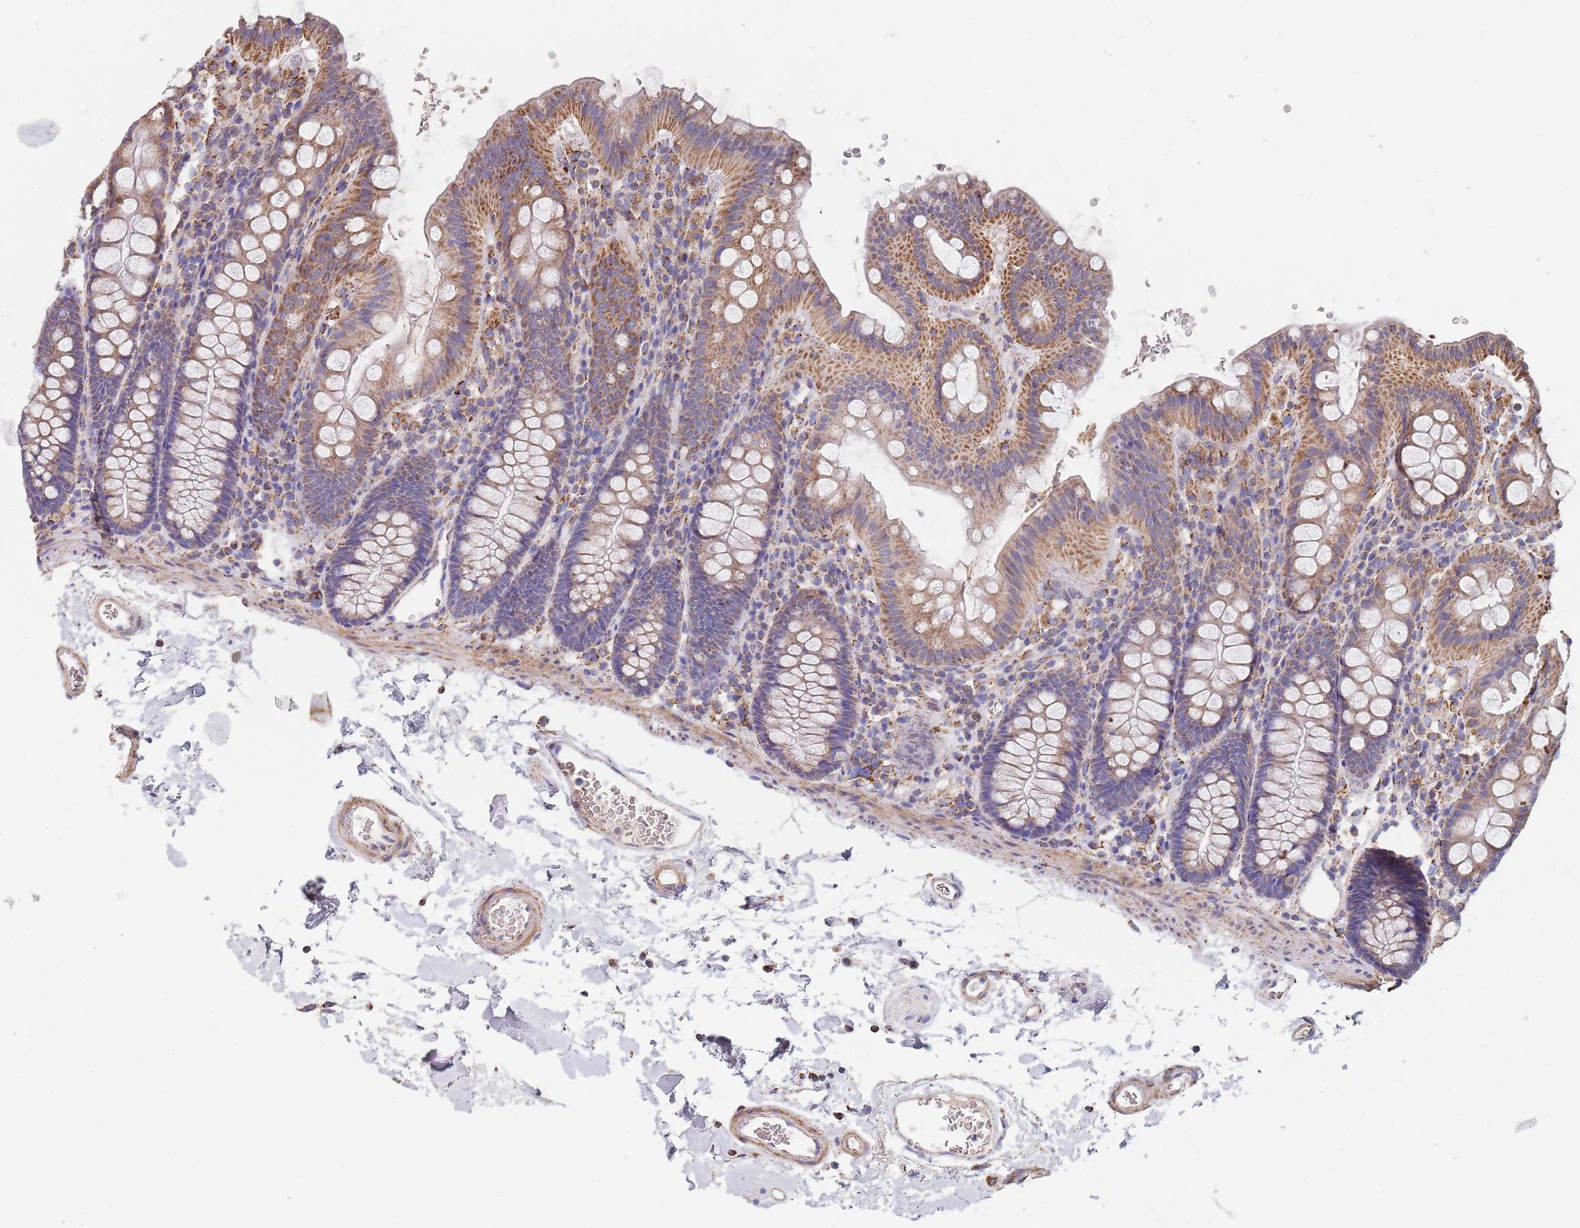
{"staining": {"intensity": "moderate", "quantity": ">75%", "location": "cytoplasmic/membranous"}, "tissue": "colon", "cell_type": "Endothelial cells", "image_type": "normal", "snomed": [{"axis": "morphology", "description": "Normal tissue, NOS"}, {"axis": "topography", "description": "Colon"}], "caption": "Colon stained with a brown dye displays moderate cytoplasmic/membranous positive expression in about >75% of endothelial cells.", "gene": "PGP", "patient": {"sex": "male", "age": 75}}